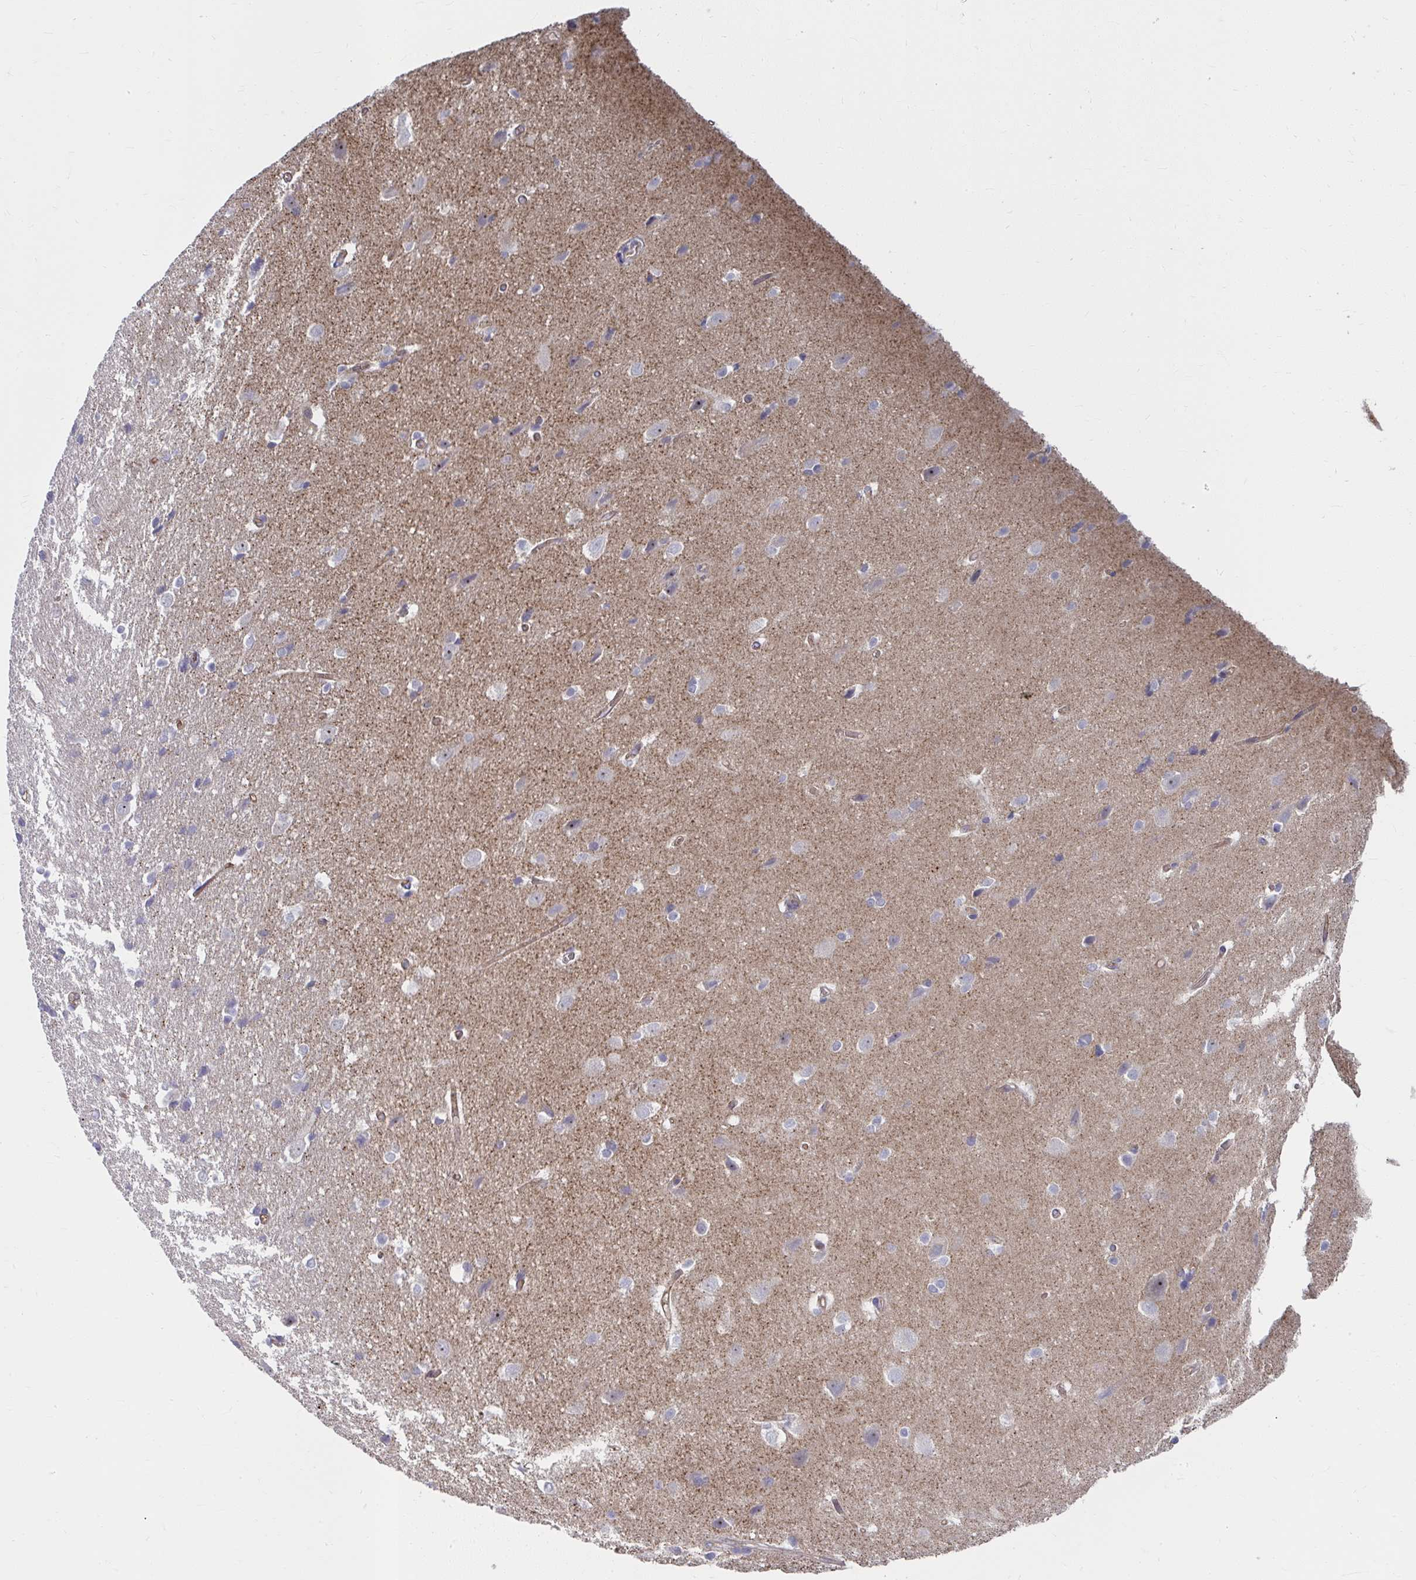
{"staining": {"intensity": "weak", "quantity": "25%-75%", "location": "cytoplasmic/membranous"}, "tissue": "cerebral cortex", "cell_type": "Endothelial cells", "image_type": "normal", "snomed": [{"axis": "morphology", "description": "Normal tissue, NOS"}, {"axis": "topography", "description": "Cerebral cortex"}], "caption": "Endothelial cells exhibit weak cytoplasmic/membranous staining in approximately 25%-75% of cells in normal cerebral cortex. Using DAB (3,3'-diaminobenzidine) (brown) and hematoxylin (blue) stains, captured at high magnification using brightfield microscopy.", "gene": "MUS81", "patient": {"sex": "male", "age": 37}}